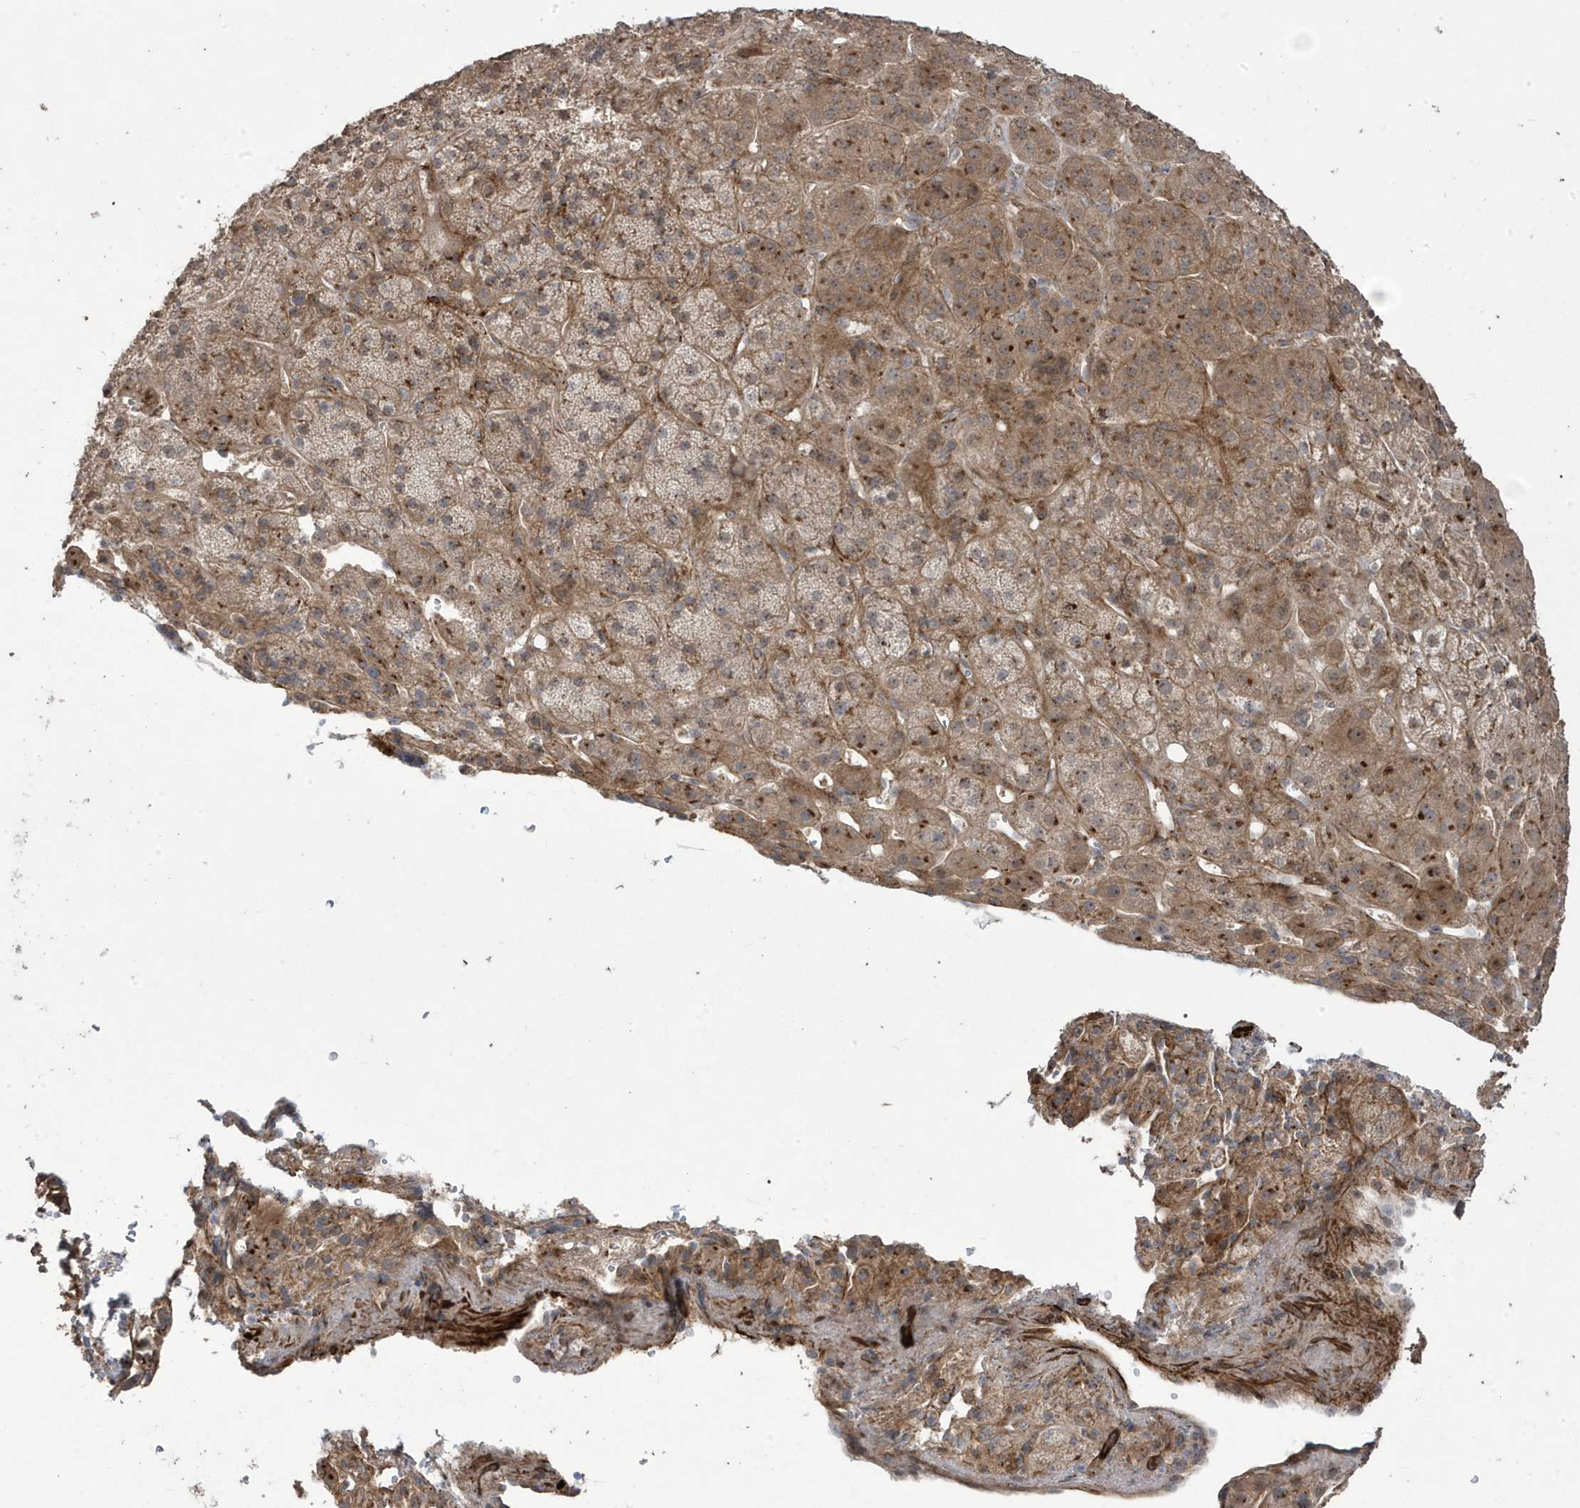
{"staining": {"intensity": "strong", "quantity": "<25%", "location": "cytoplasmic/membranous"}, "tissue": "adrenal gland", "cell_type": "Glandular cells", "image_type": "normal", "snomed": [{"axis": "morphology", "description": "Normal tissue, NOS"}, {"axis": "topography", "description": "Adrenal gland"}], "caption": "A brown stain highlights strong cytoplasmic/membranous positivity of a protein in glandular cells of unremarkable human adrenal gland. The staining was performed using DAB, with brown indicating positive protein expression. Nuclei are stained blue with hematoxylin.", "gene": "CETN3", "patient": {"sex": "female", "age": 57}}